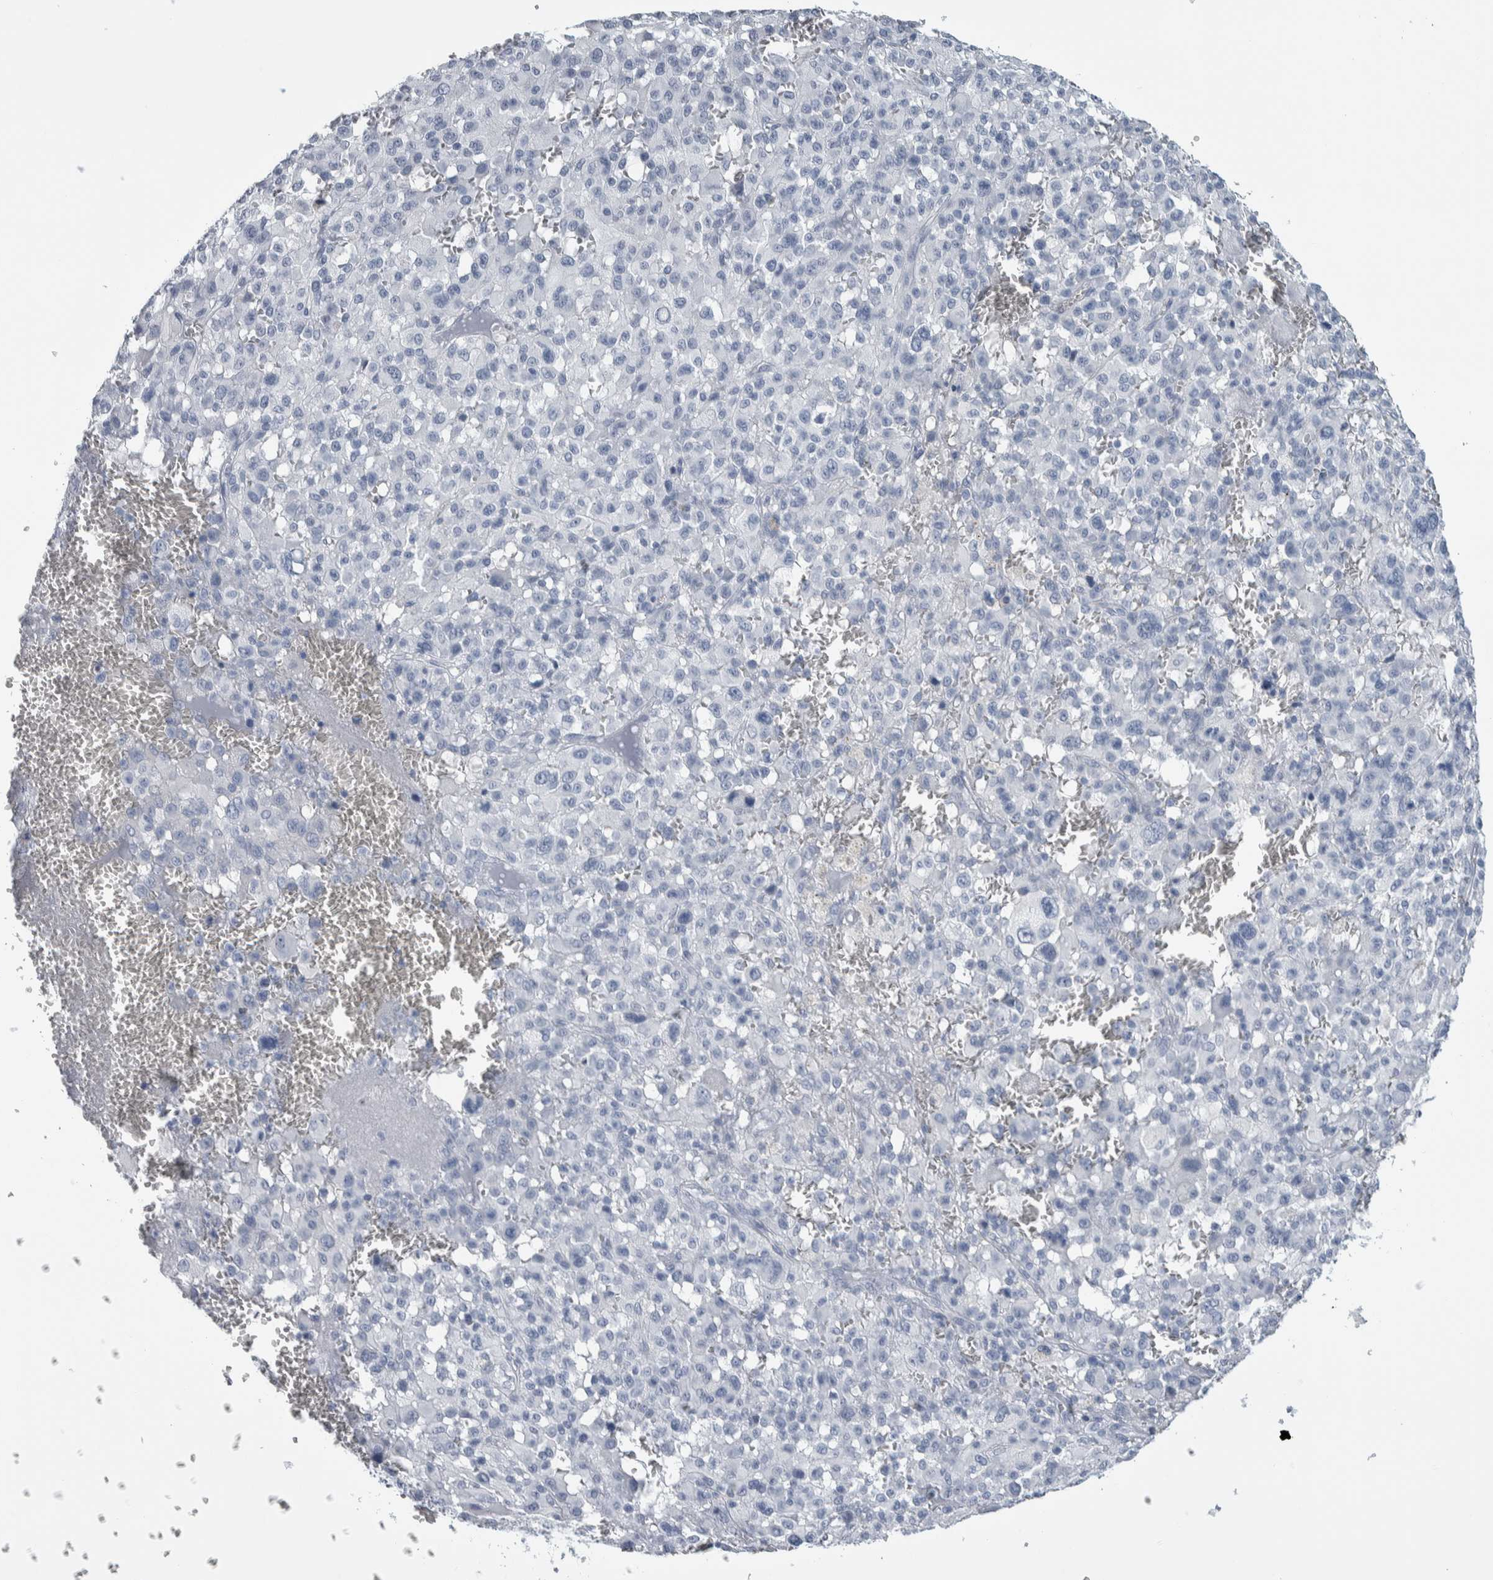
{"staining": {"intensity": "negative", "quantity": "none", "location": "none"}, "tissue": "melanoma", "cell_type": "Tumor cells", "image_type": "cancer", "snomed": [{"axis": "morphology", "description": "Malignant melanoma, Metastatic site"}, {"axis": "topography", "description": "Skin"}], "caption": "Immunohistochemistry (IHC) histopathology image of human melanoma stained for a protein (brown), which reveals no expression in tumor cells.", "gene": "CDH17", "patient": {"sex": "female", "age": 74}}